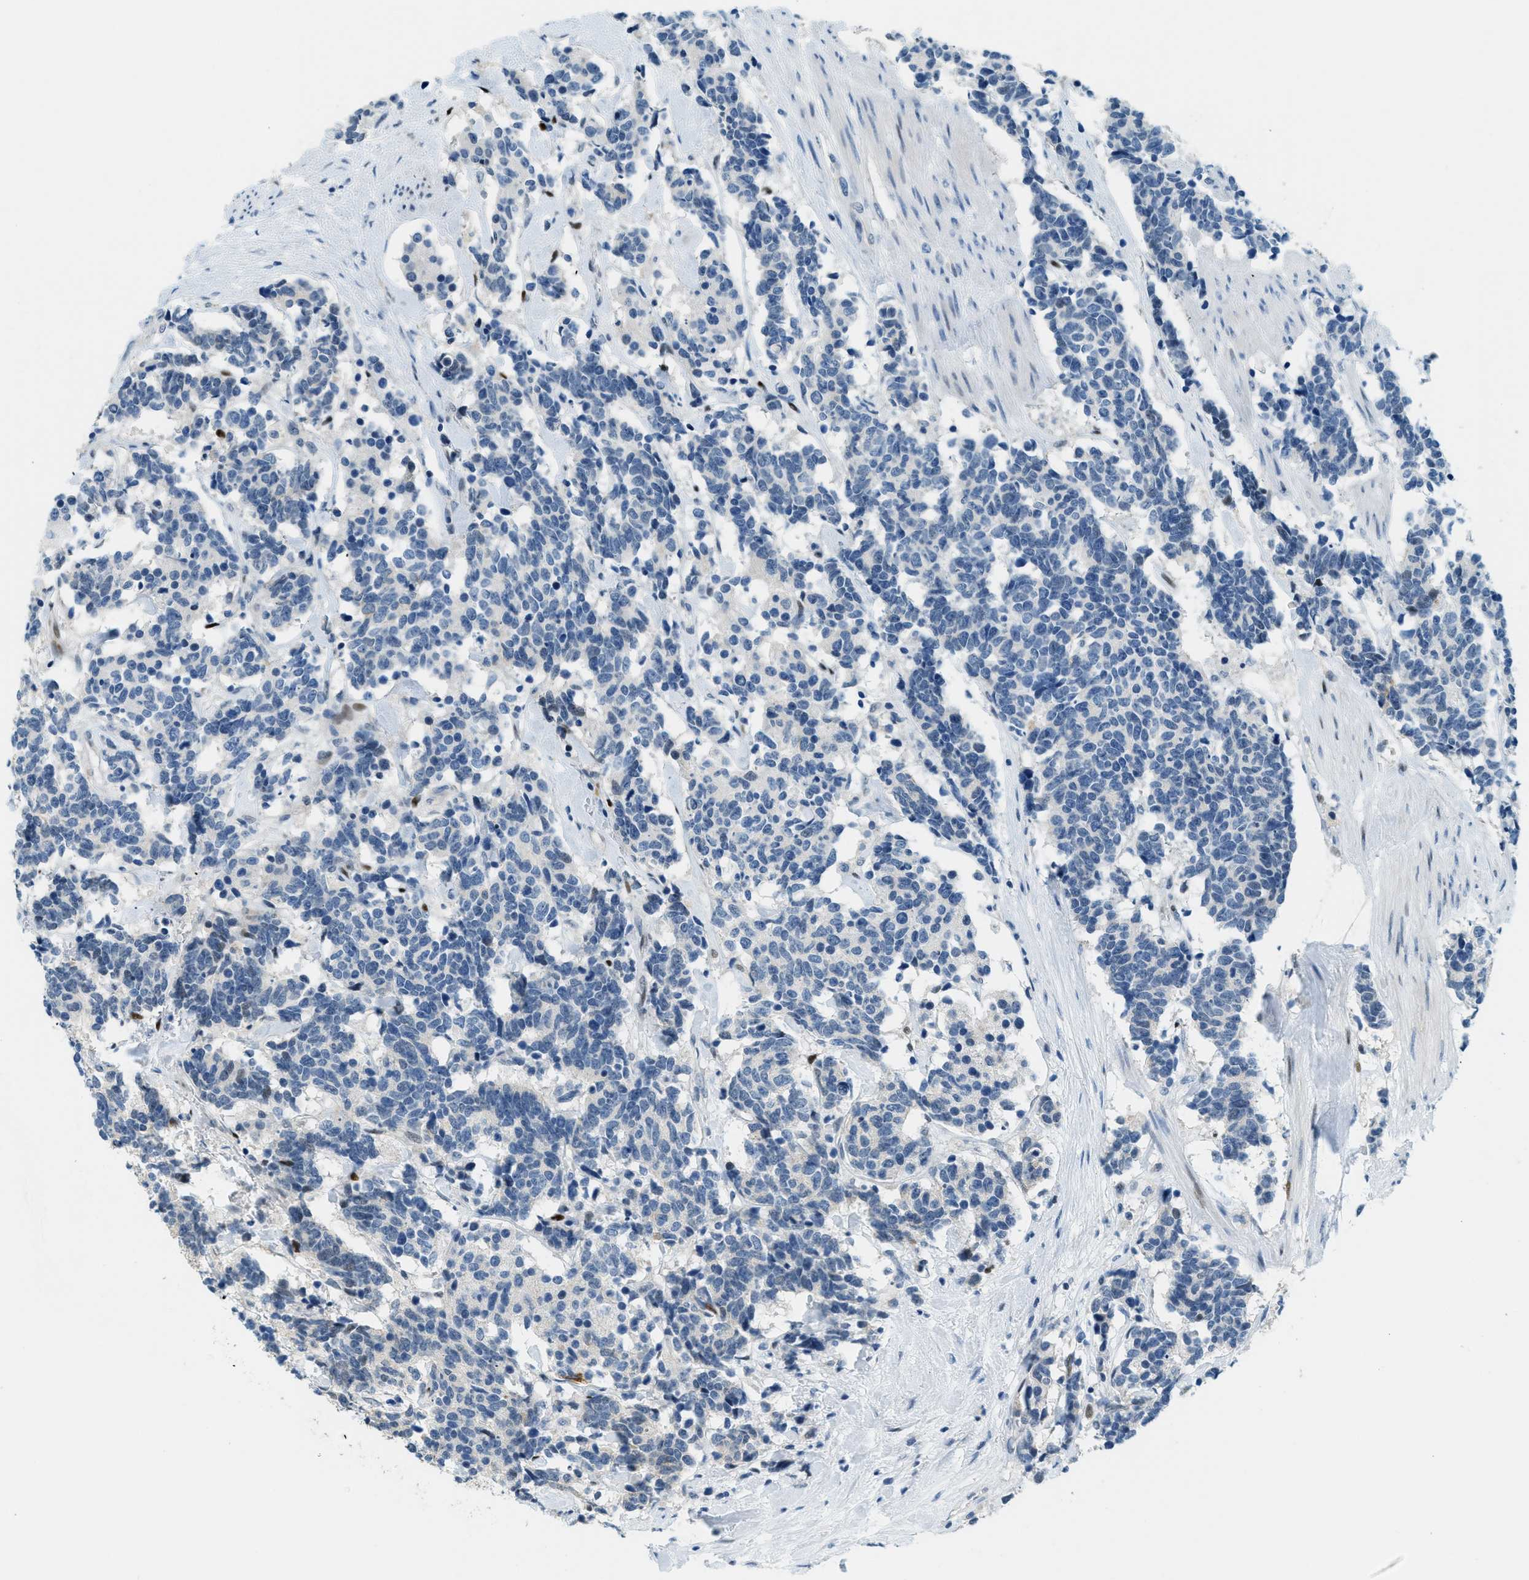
{"staining": {"intensity": "negative", "quantity": "none", "location": "none"}, "tissue": "carcinoid", "cell_type": "Tumor cells", "image_type": "cancer", "snomed": [{"axis": "morphology", "description": "Carcinoma, NOS"}, {"axis": "morphology", "description": "Carcinoid, malignant, NOS"}, {"axis": "topography", "description": "Urinary bladder"}], "caption": "A histopathology image of malignant carcinoid stained for a protein displays no brown staining in tumor cells. The staining was performed using DAB (3,3'-diaminobenzidine) to visualize the protein expression in brown, while the nuclei were stained in blue with hematoxylin (Magnification: 20x).", "gene": "CYP4X1", "patient": {"sex": "male", "age": 57}}